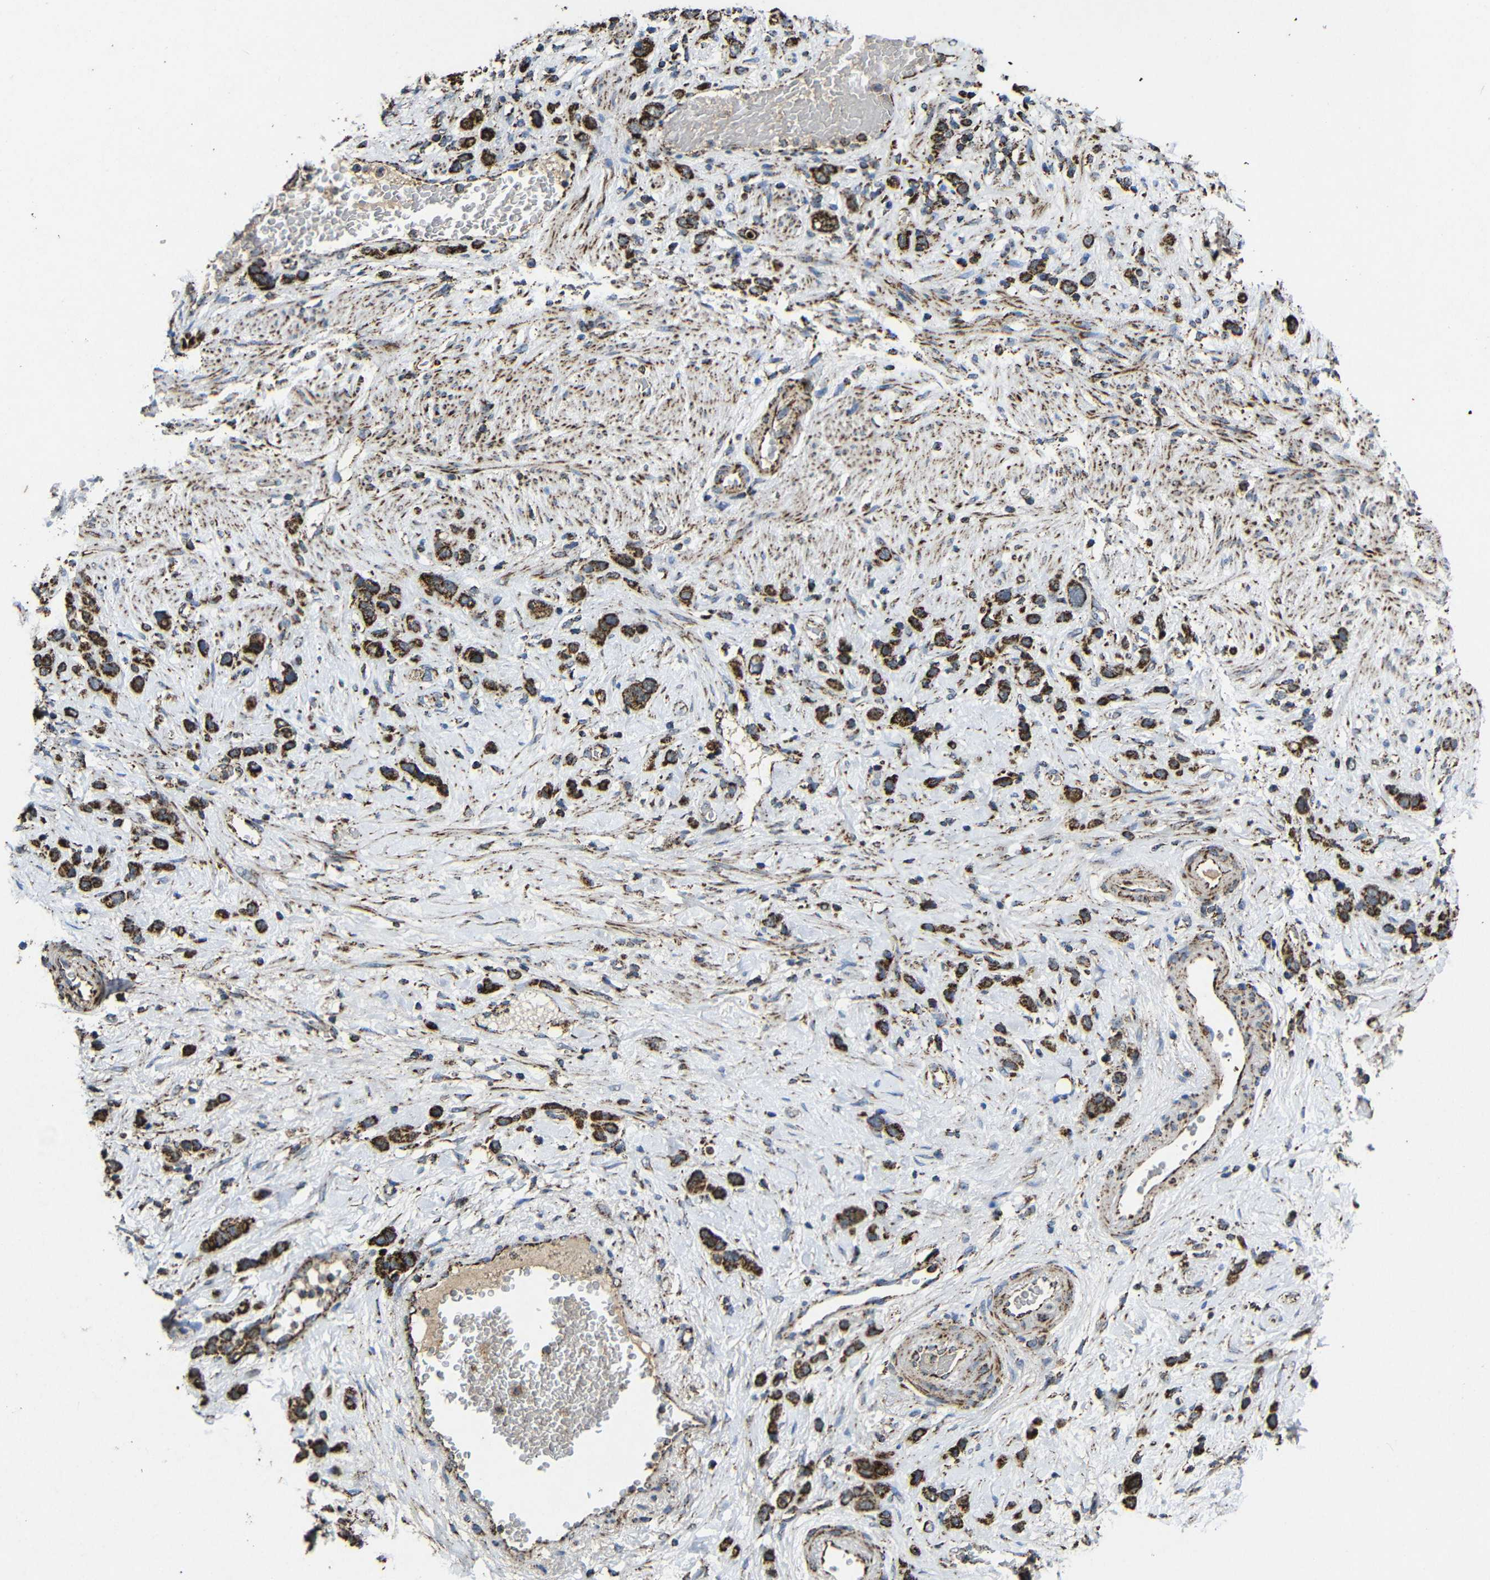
{"staining": {"intensity": "strong", "quantity": ">75%", "location": "cytoplasmic/membranous"}, "tissue": "stomach cancer", "cell_type": "Tumor cells", "image_type": "cancer", "snomed": [{"axis": "morphology", "description": "Adenocarcinoma, NOS"}, {"axis": "morphology", "description": "Adenocarcinoma, High grade"}, {"axis": "topography", "description": "Stomach, upper"}, {"axis": "topography", "description": "Stomach, lower"}], "caption": "Immunohistochemistry (IHC) of human adenocarcinoma (stomach) displays high levels of strong cytoplasmic/membranous expression in approximately >75% of tumor cells. (IHC, brightfield microscopy, high magnification).", "gene": "ATP5F1A", "patient": {"sex": "female", "age": 65}}